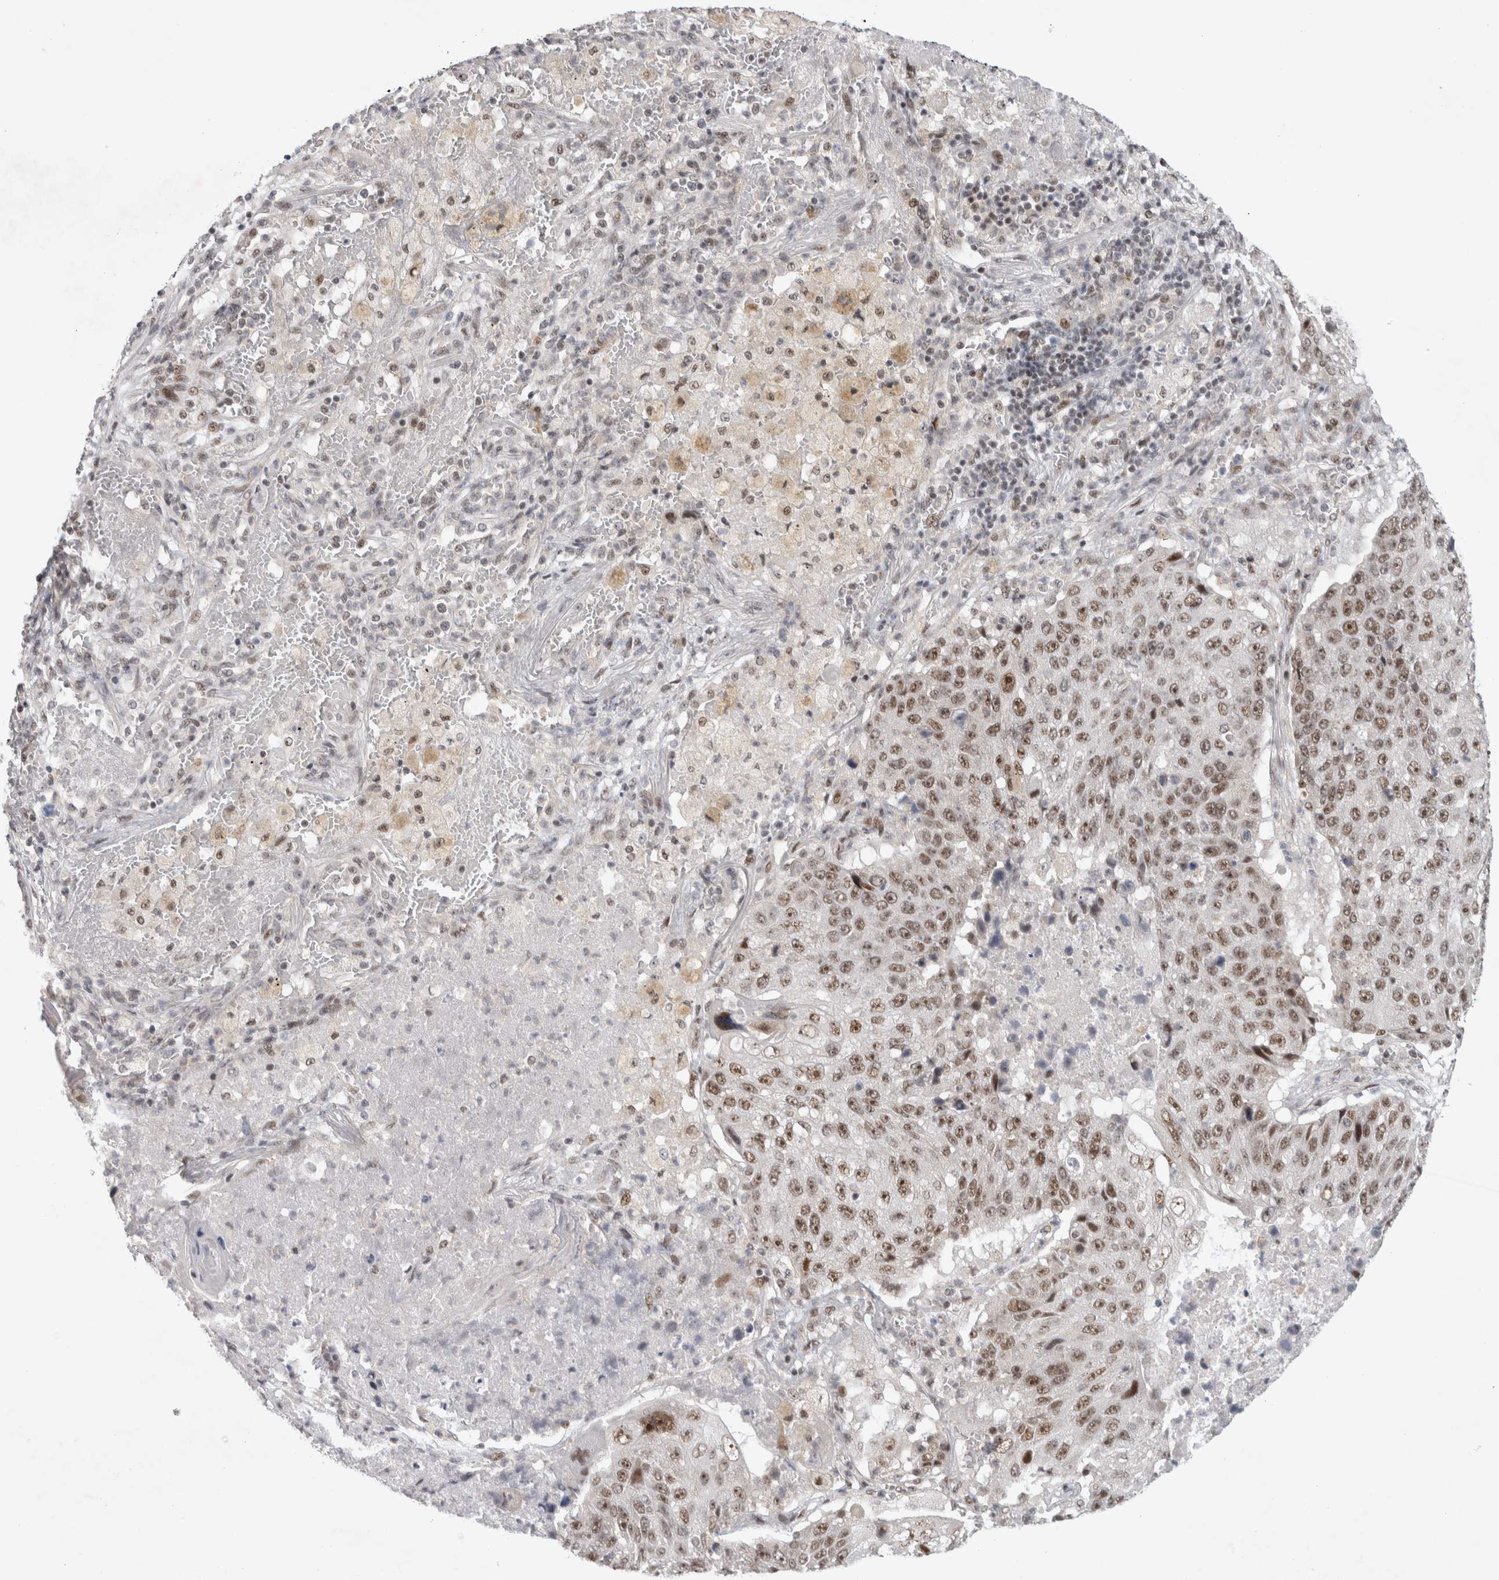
{"staining": {"intensity": "moderate", "quantity": ">75%", "location": "nuclear"}, "tissue": "lung cancer", "cell_type": "Tumor cells", "image_type": "cancer", "snomed": [{"axis": "morphology", "description": "Squamous cell carcinoma, NOS"}, {"axis": "topography", "description": "Lung"}], "caption": "Human lung cancer (squamous cell carcinoma) stained with a brown dye exhibits moderate nuclear positive positivity in about >75% of tumor cells.", "gene": "HESX1", "patient": {"sex": "male", "age": 61}}